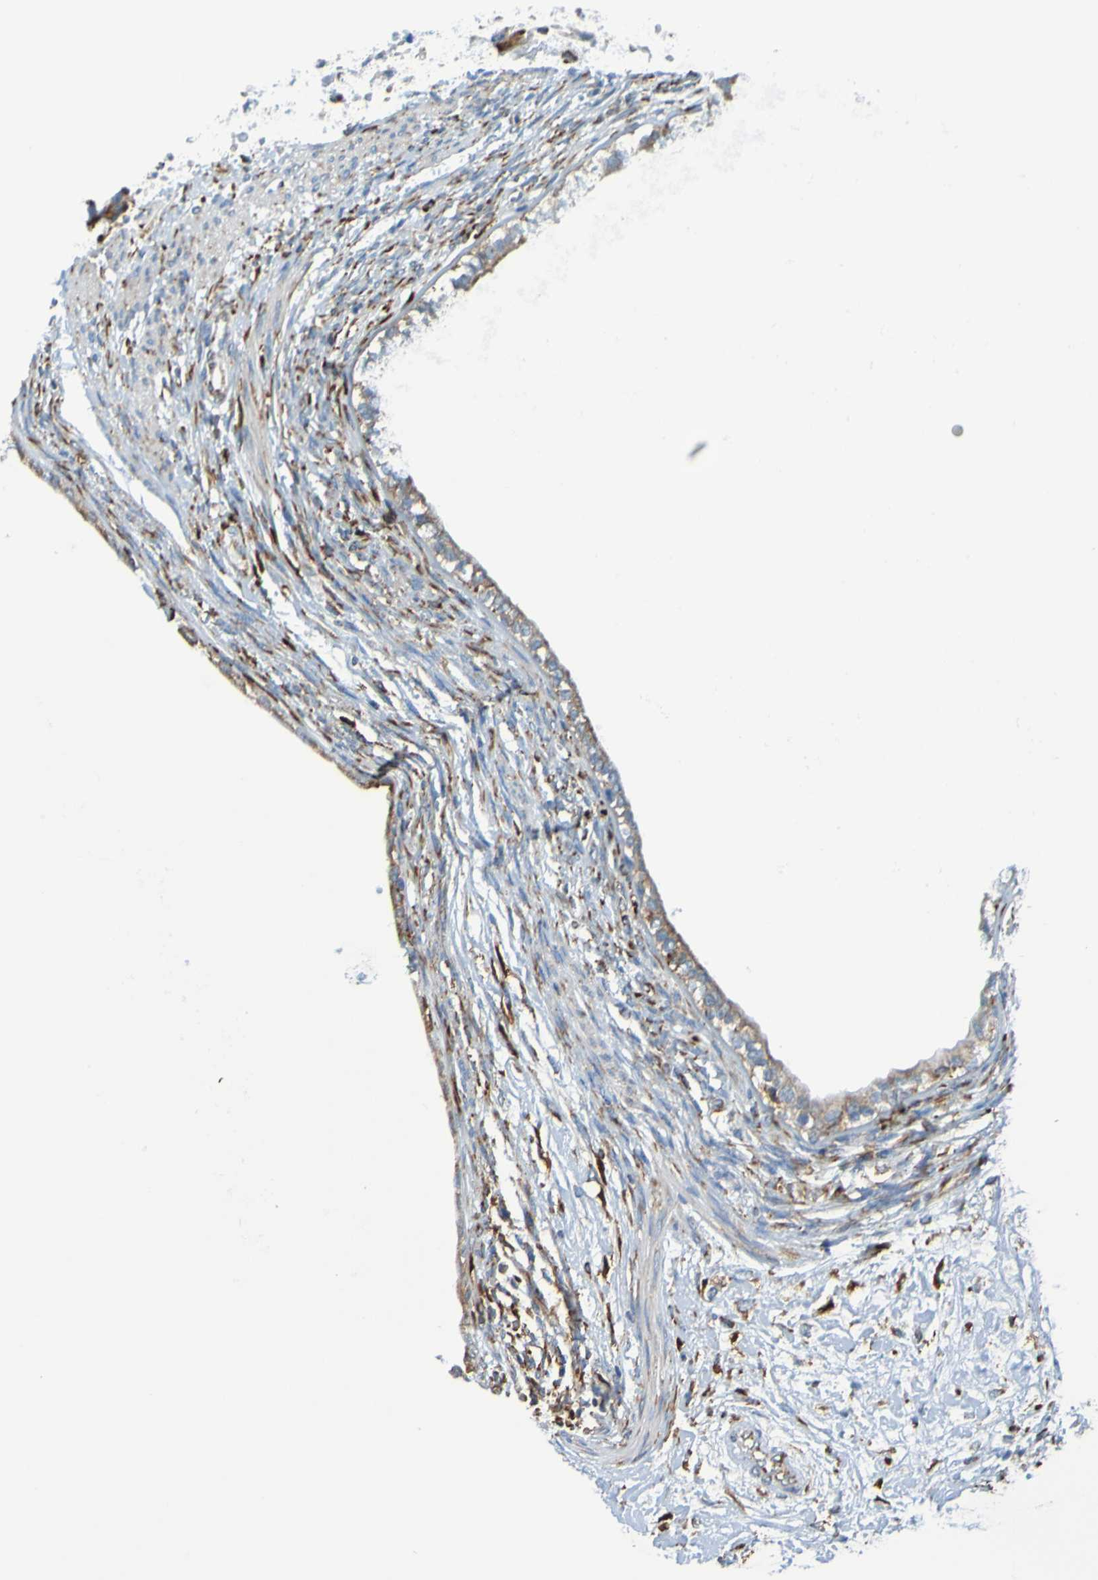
{"staining": {"intensity": "negative", "quantity": "none", "location": "none"}, "tissue": "testis cancer", "cell_type": "Tumor cells", "image_type": "cancer", "snomed": [{"axis": "morphology", "description": "Carcinoma, Embryonal, NOS"}, {"axis": "topography", "description": "Testis"}], "caption": "IHC of human embryonal carcinoma (testis) demonstrates no positivity in tumor cells.", "gene": "SSR1", "patient": {"sex": "male", "age": 26}}